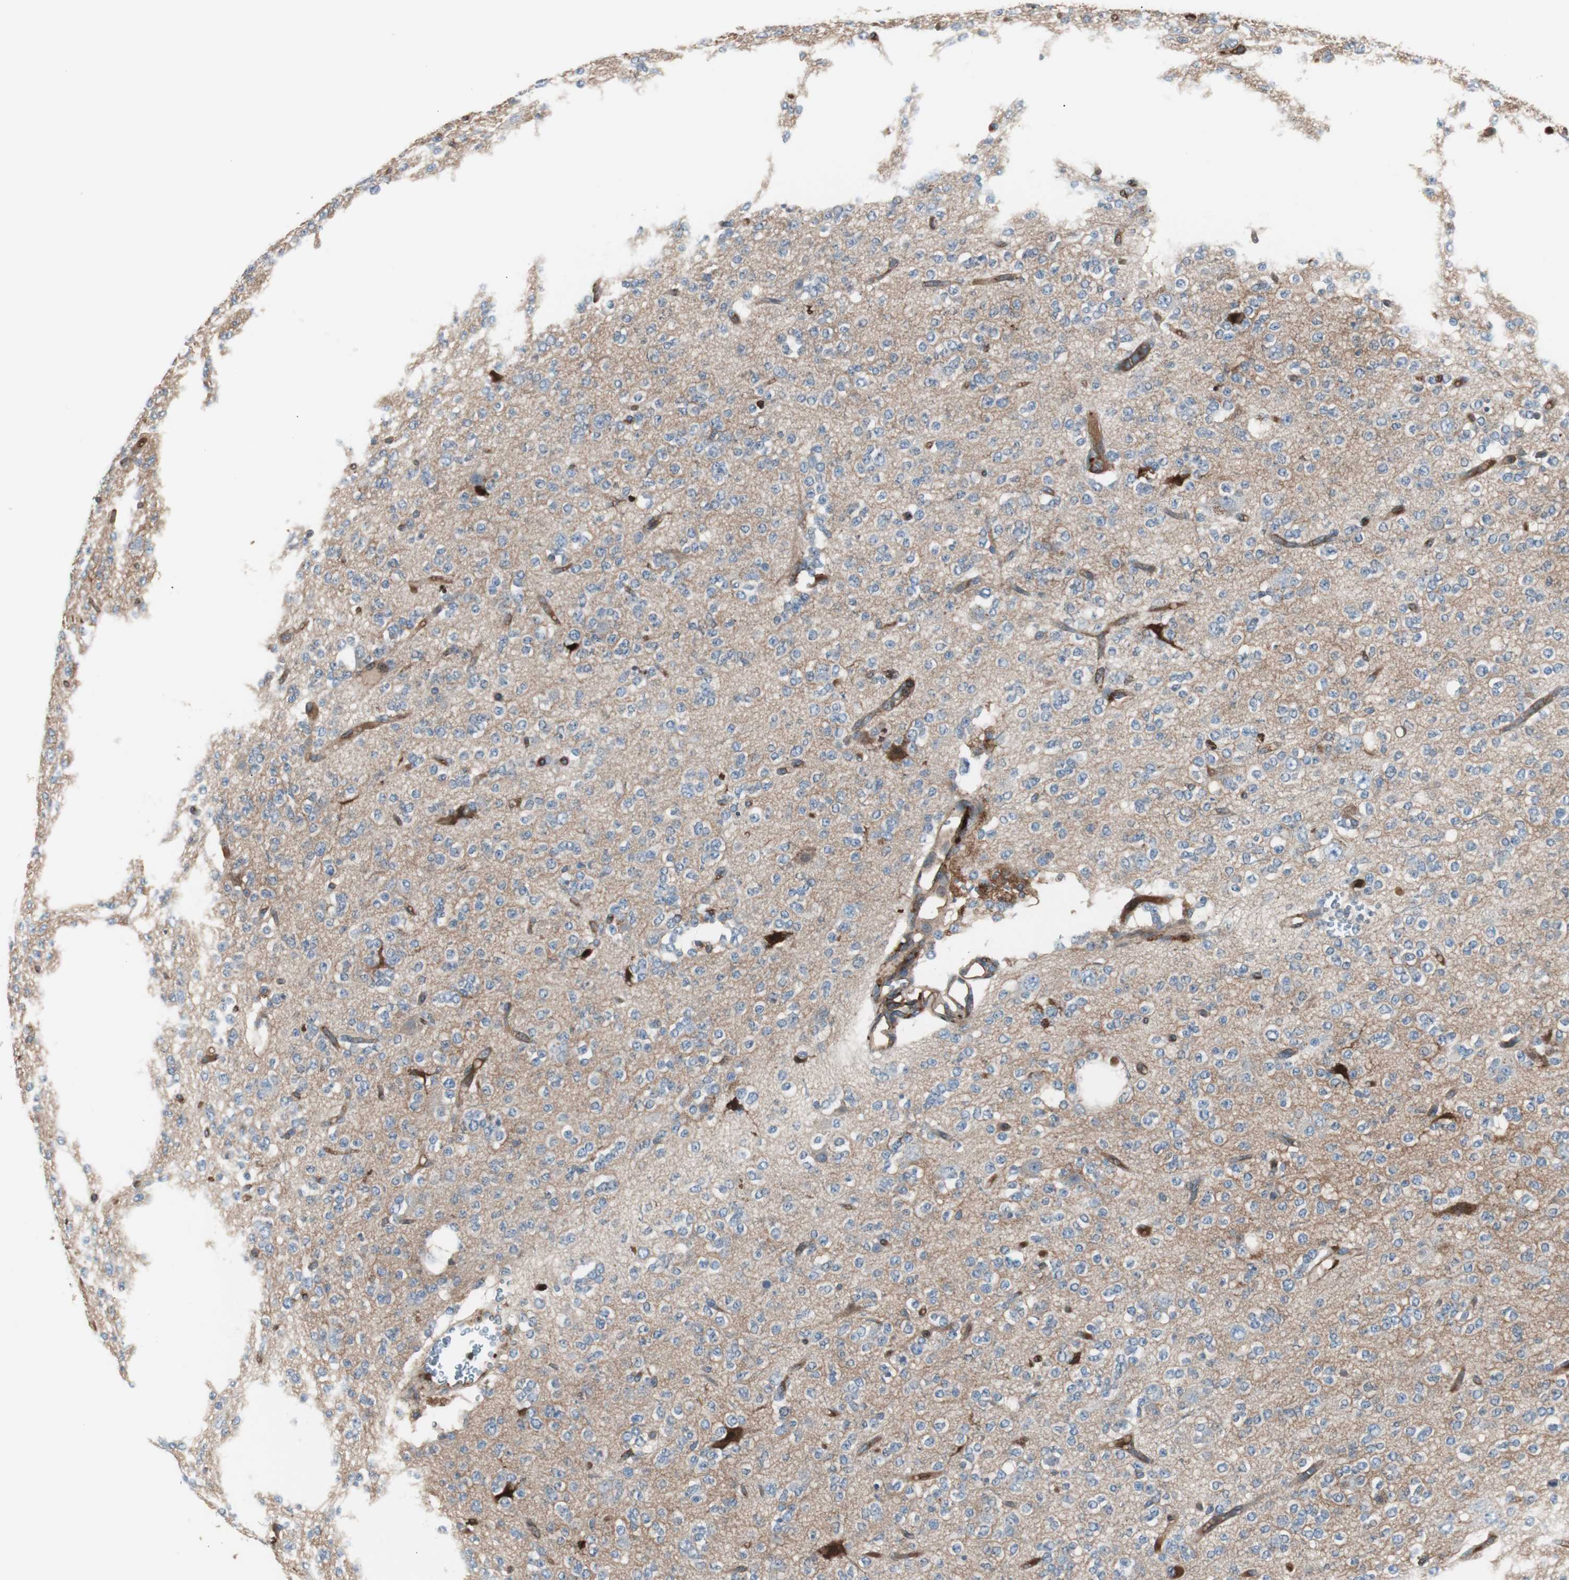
{"staining": {"intensity": "negative", "quantity": "none", "location": "none"}, "tissue": "glioma", "cell_type": "Tumor cells", "image_type": "cancer", "snomed": [{"axis": "morphology", "description": "Glioma, malignant, Low grade"}, {"axis": "topography", "description": "Brain"}], "caption": "DAB immunohistochemical staining of malignant glioma (low-grade) displays no significant positivity in tumor cells.", "gene": "B2M", "patient": {"sex": "male", "age": 38}}